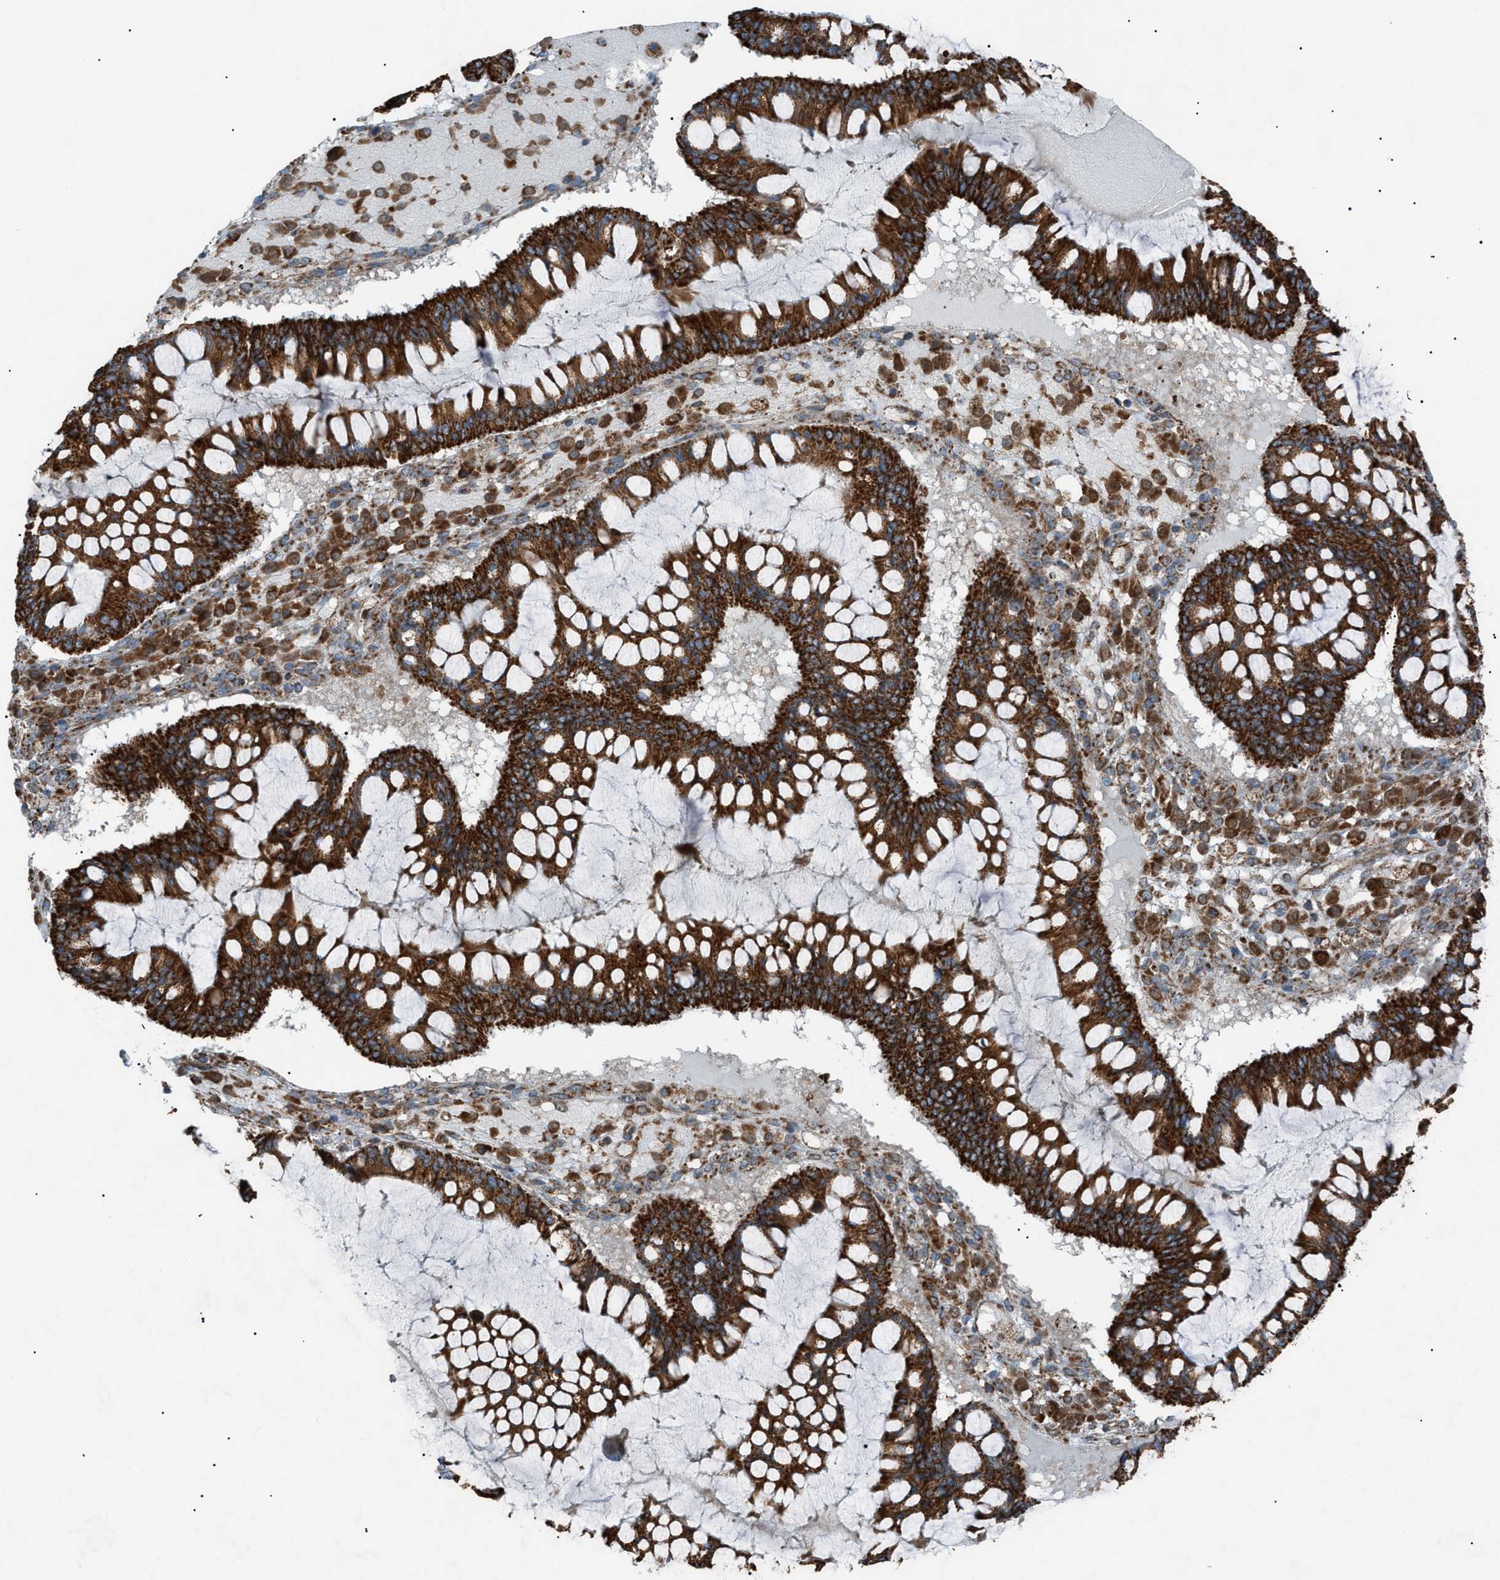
{"staining": {"intensity": "strong", "quantity": ">75%", "location": "cytoplasmic/membranous"}, "tissue": "ovarian cancer", "cell_type": "Tumor cells", "image_type": "cancer", "snomed": [{"axis": "morphology", "description": "Cystadenocarcinoma, mucinous, NOS"}, {"axis": "topography", "description": "Ovary"}], "caption": "There is high levels of strong cytoplasmic/membranous expression in tumor cells of ovarian mucinous cystadenocarcinoma, as demonstrated by immunohistochemical staining (brown color).", "gene": "C1GALT1C1", "patient": {"sex": "female", "age": 73}}